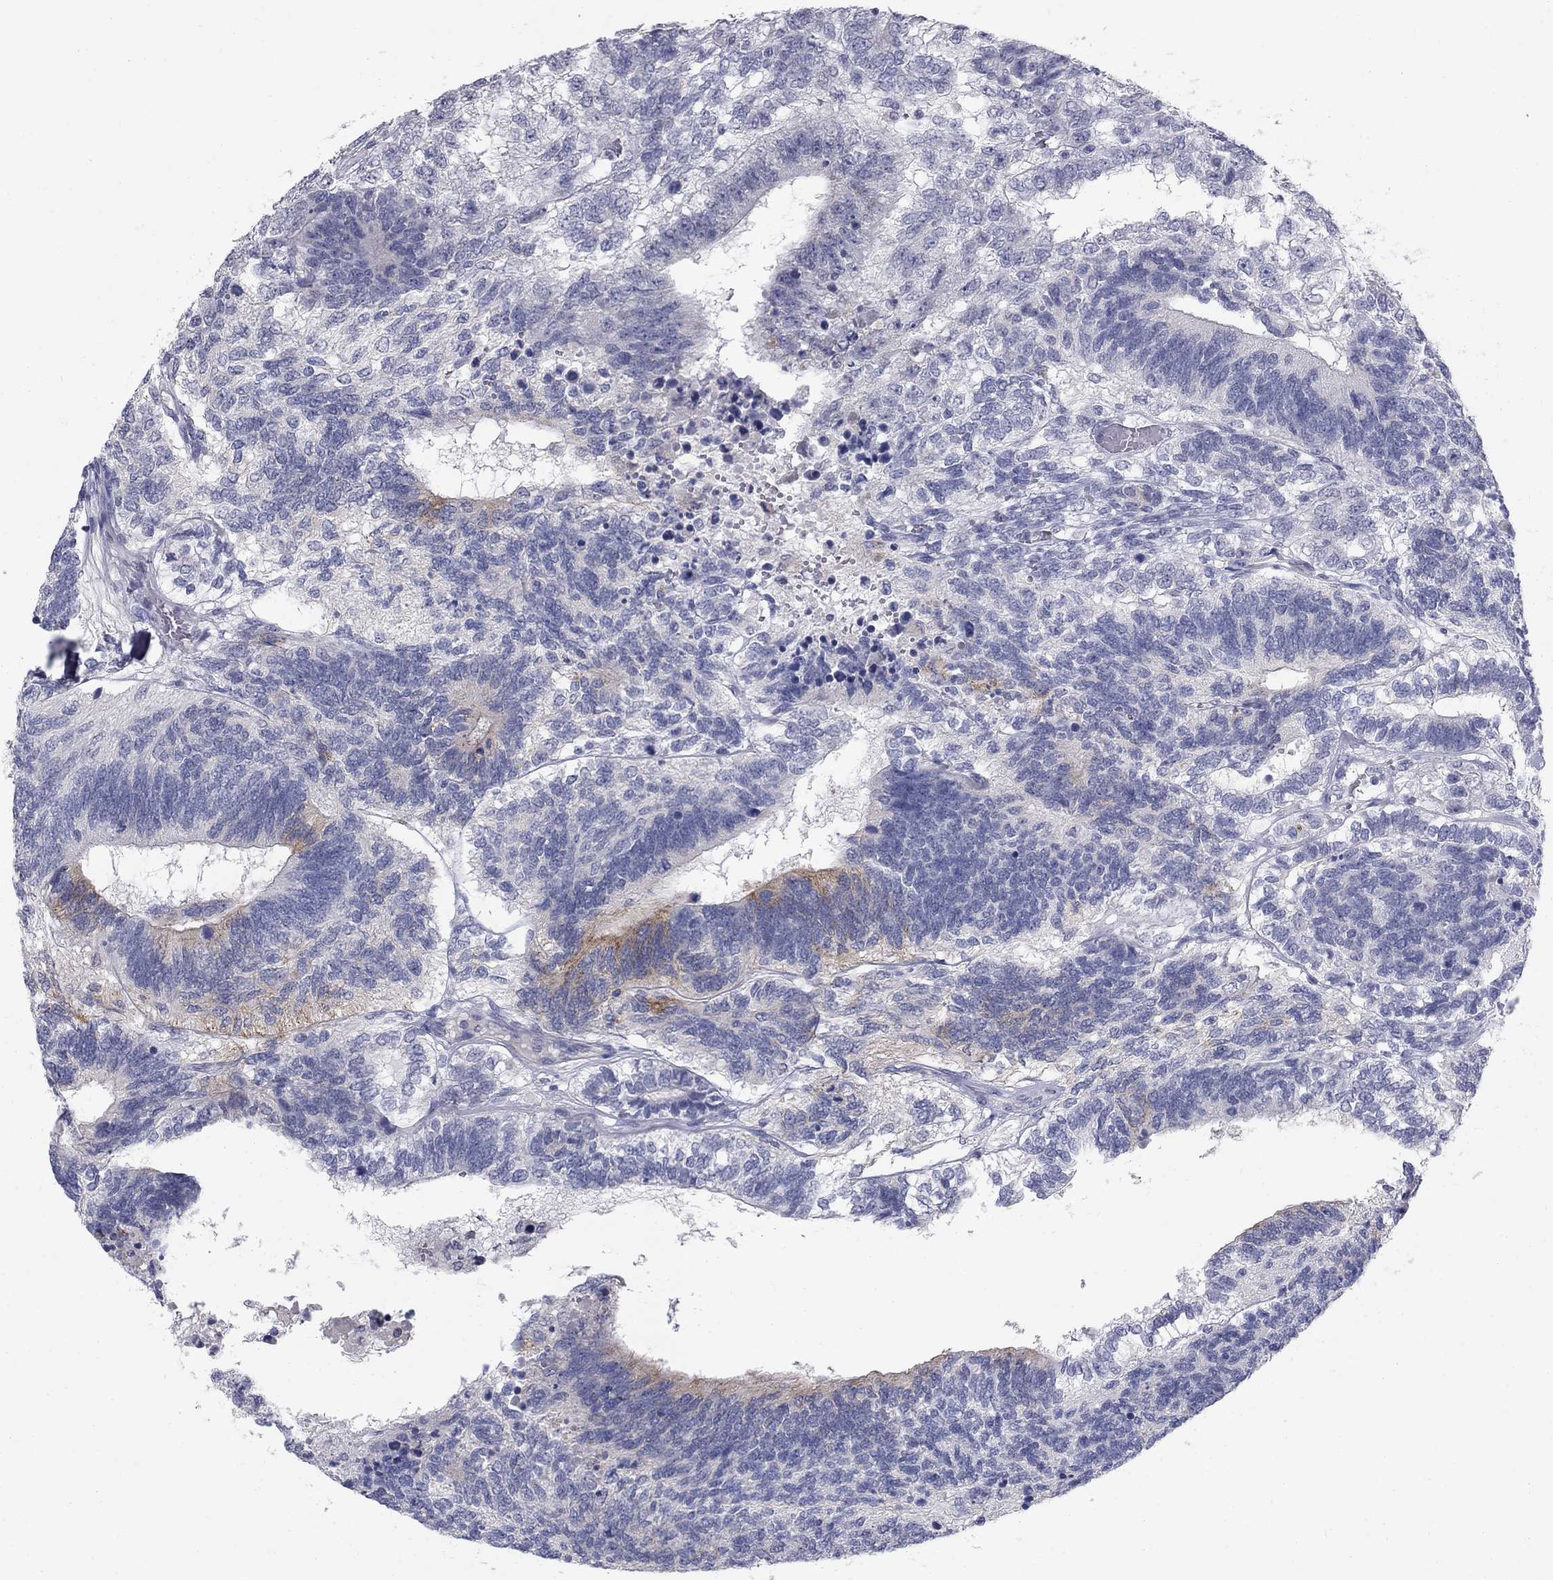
{"staining": {"intensity": "moderate", "quantity": "<25%", "location": "cytoplasmic/membranous"}, "tissue": "testis cancer", "cell_type": "Tumor cells", "image_type": "cancer", "snomed": [{"axis": "morphology", "description": "Seminoma, NOS"}, {"axis": "morphology", "description": "Carcinoma, Embryonal, NOS"}, {"axis": "topography", "description": "Testis"}], "caption": "Tumor cells demonstrate moderate cytoplasmic/membranous staining in about <25% of cells in testis cancer.", "gene": "NTRK2", "patient": {"sex": "male", "age": 41}}